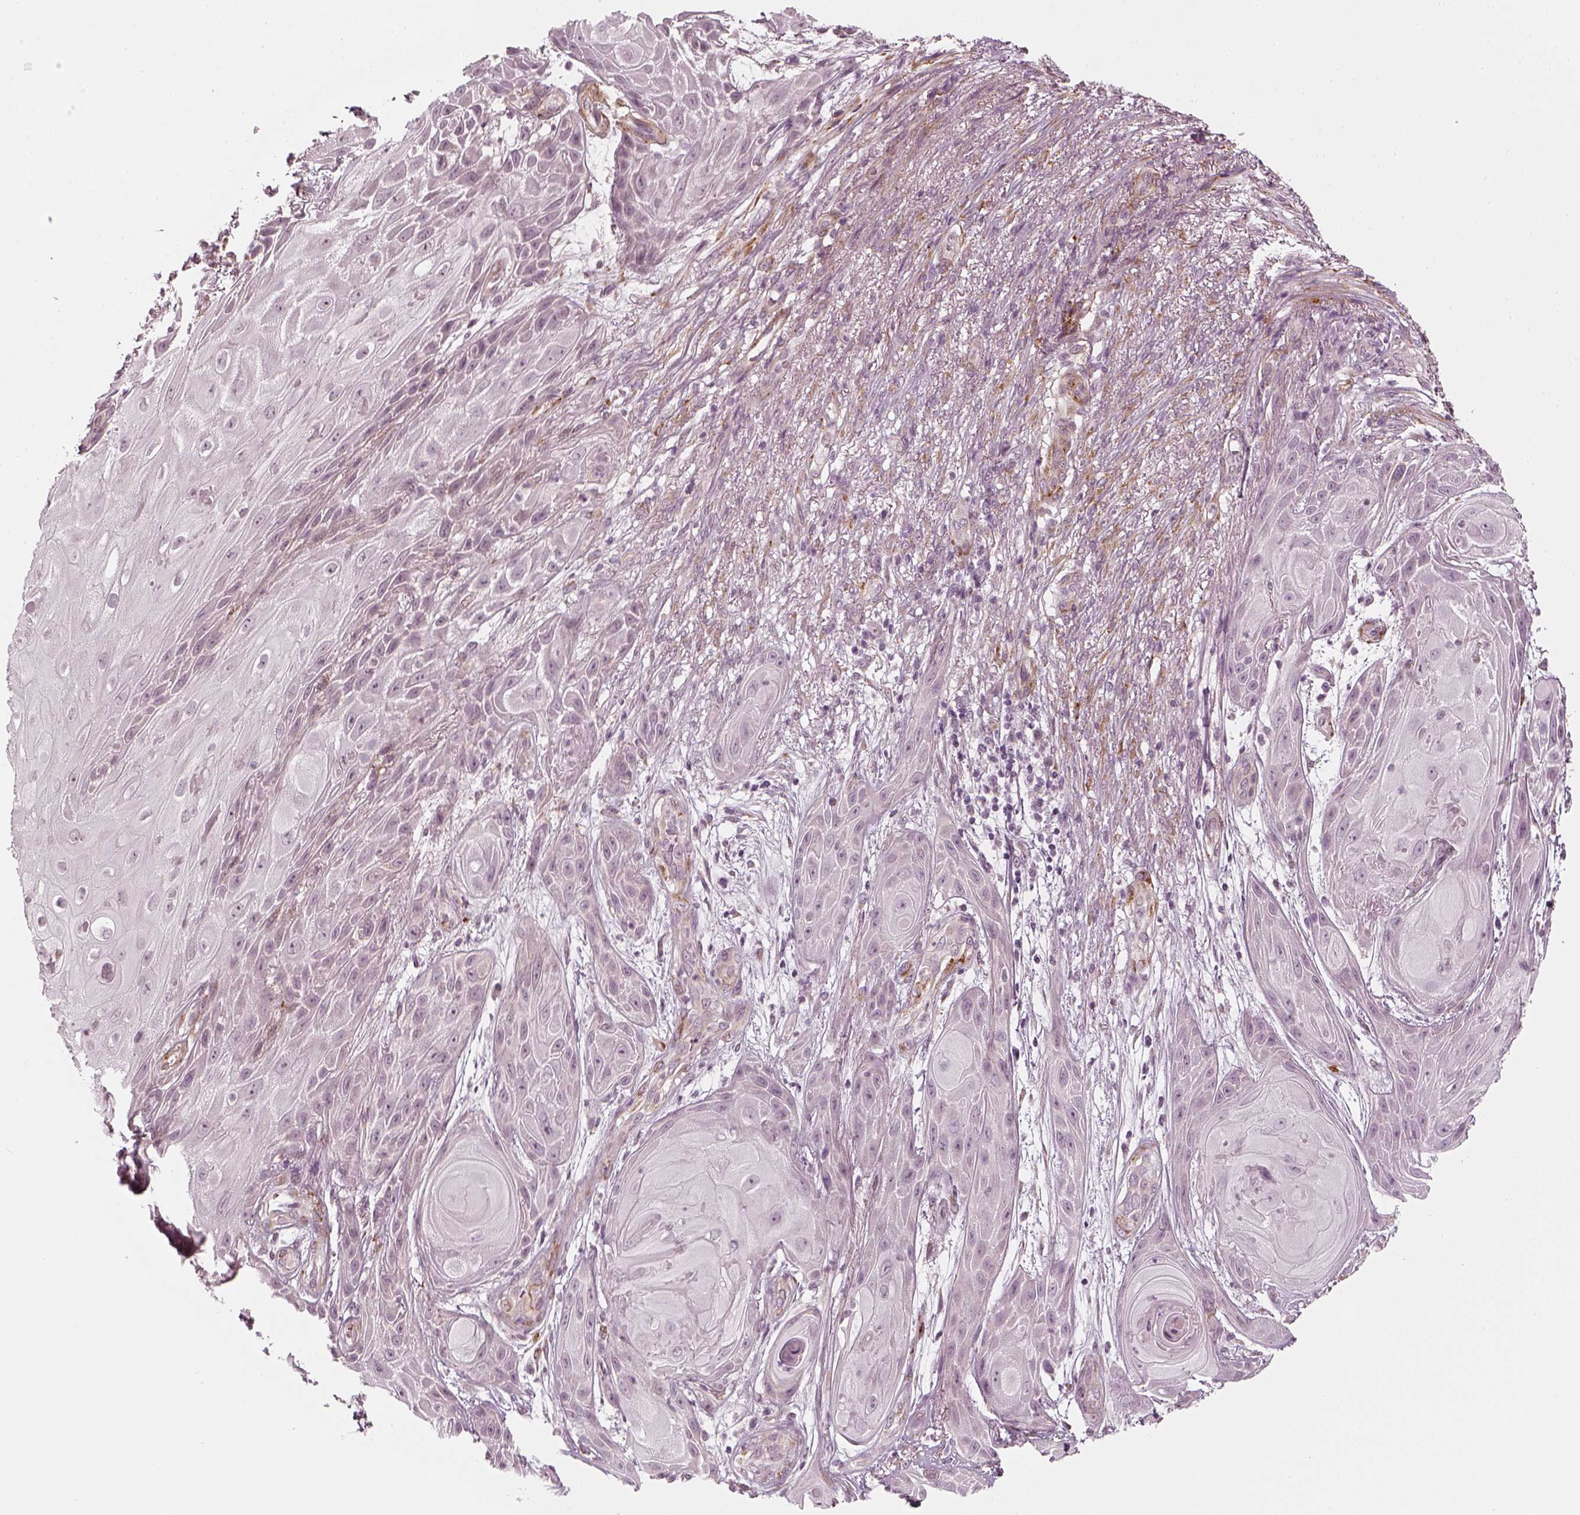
{"staining": {"intensity": "negative", "quantity": "none", "location": "none"}, "tissue": "skin cancer", "cell_type": "Tumor cells", "image_type": "cancer", "snomed": [{"axis": "morphology", "description": "Squamous cell carcinoma, NOS"}, {"axis": "topography", "description": "Skin"}], "caption": "IHC image of neoplastic tissue: human squamous cell carcinoma (skin) stained with DAB demonstrates no significant protein expression in tumor cells.", "gene": "LAMB2", "patient": {"sex": "male", "age": 62}}